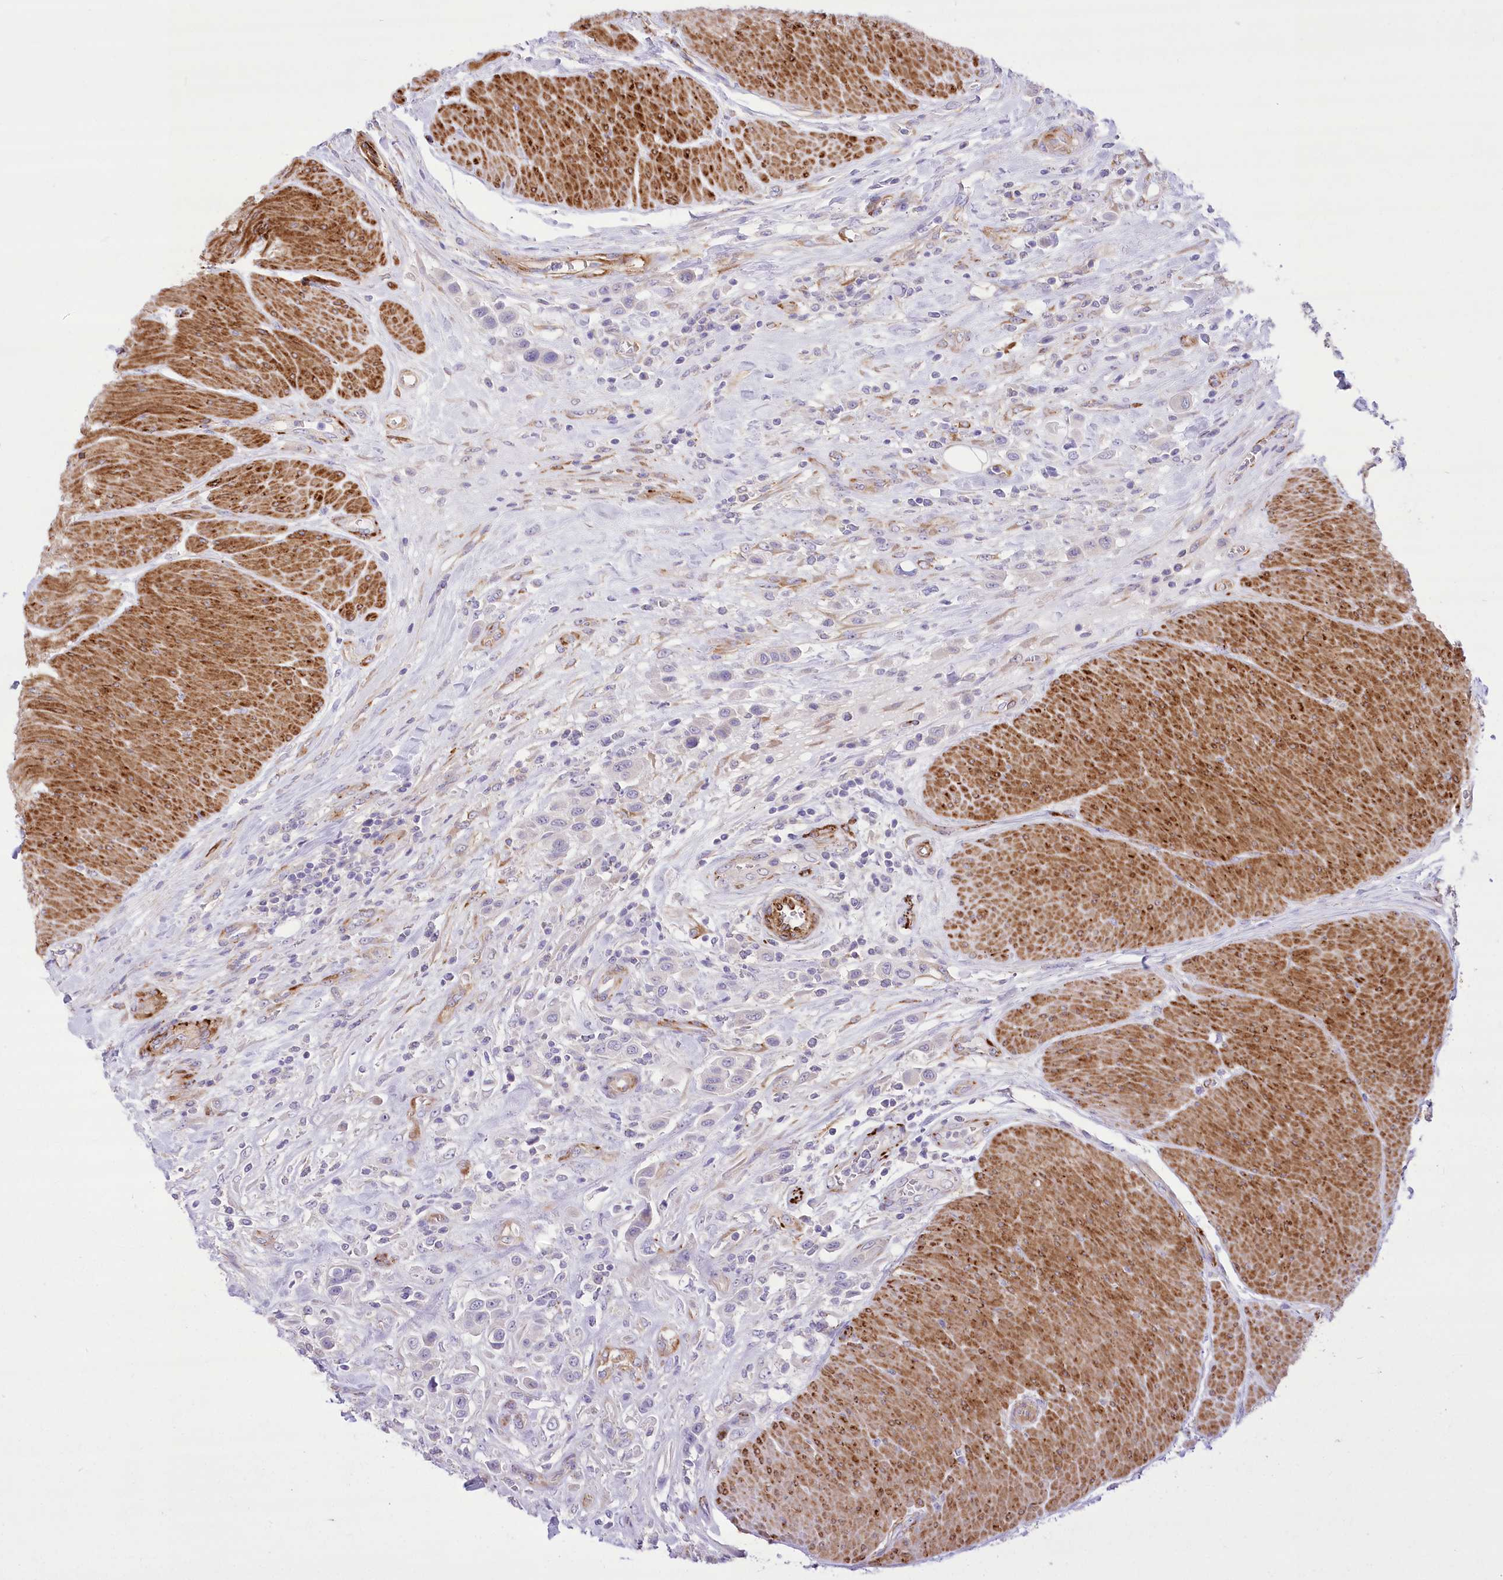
{"staining": {"intensity": "negative", "quantity": "none", "location": "none"}, "tissue": "urothelial cancer", "cell_type": "Tumor cells", "image_type": "cancer", "snomed": [{"axis": "morphology", "description": "Urothelial carcinoma, High grade"}, {"axis": "topography", "description": "Urinary bladder"}], "caption": "Tumor cells are negative for protein expression in human urothelial cancer.", "gene": "ANGPTL3", "patient": {"sex": "male", "age": 50}}